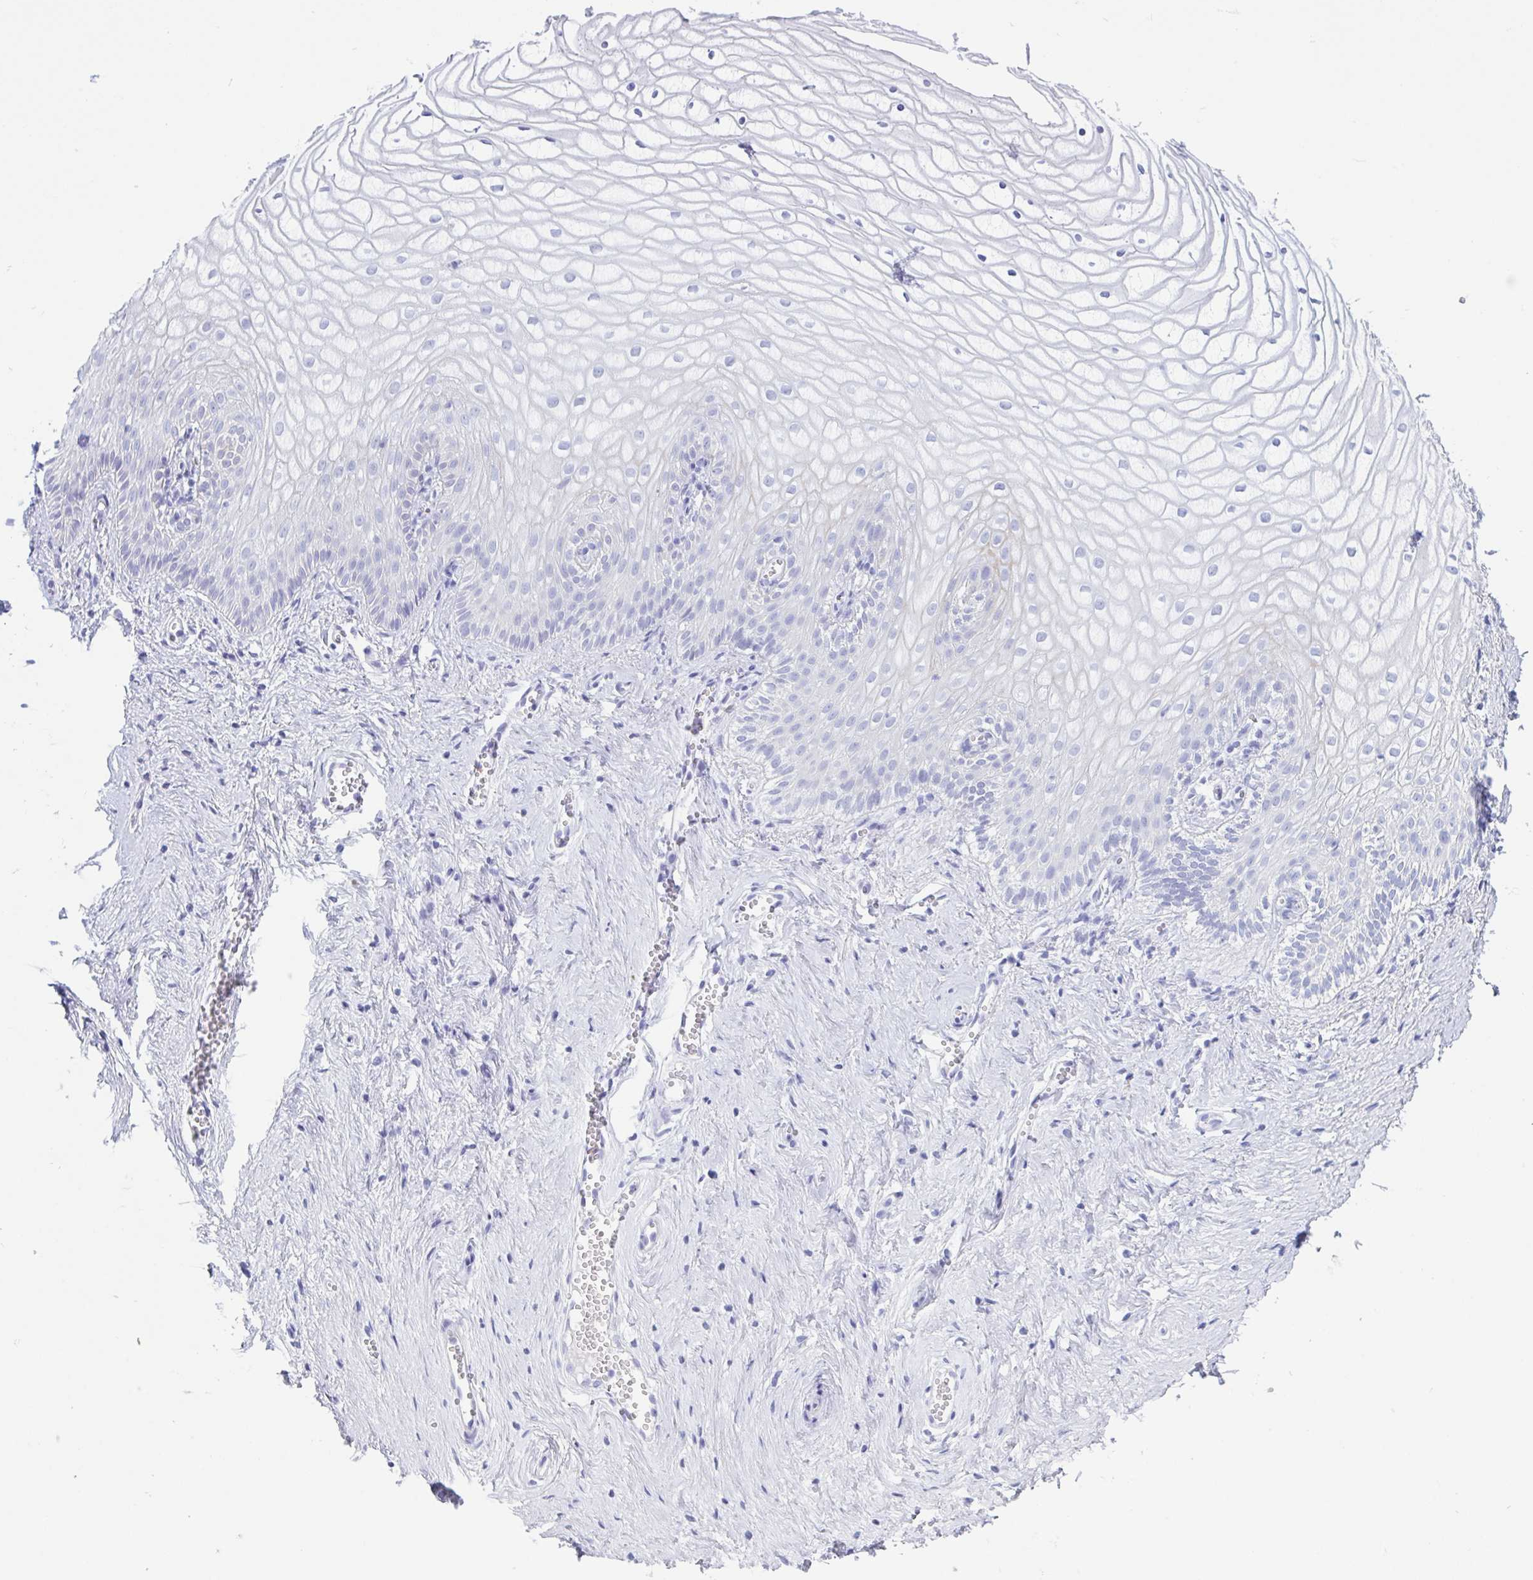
{"staining": {"intensity": "negative", "quantity": "none", "location": "none"}, "tissue": "vagina", "cell_type": "Squamous epithelial cells", "image_type": "normal", "snomed": [{"axis": "morphology", "description": "Normal tissue, NOS"}, {"axis": "topography", "description": "Vagina"}], "caption": "DAB immunohistochemical staining of unremarkable human vagina reveals no significant positivity in squamous epithelial cells.", "gene": "DTWD2", "patient": {"sex": "female", "age": 56}}